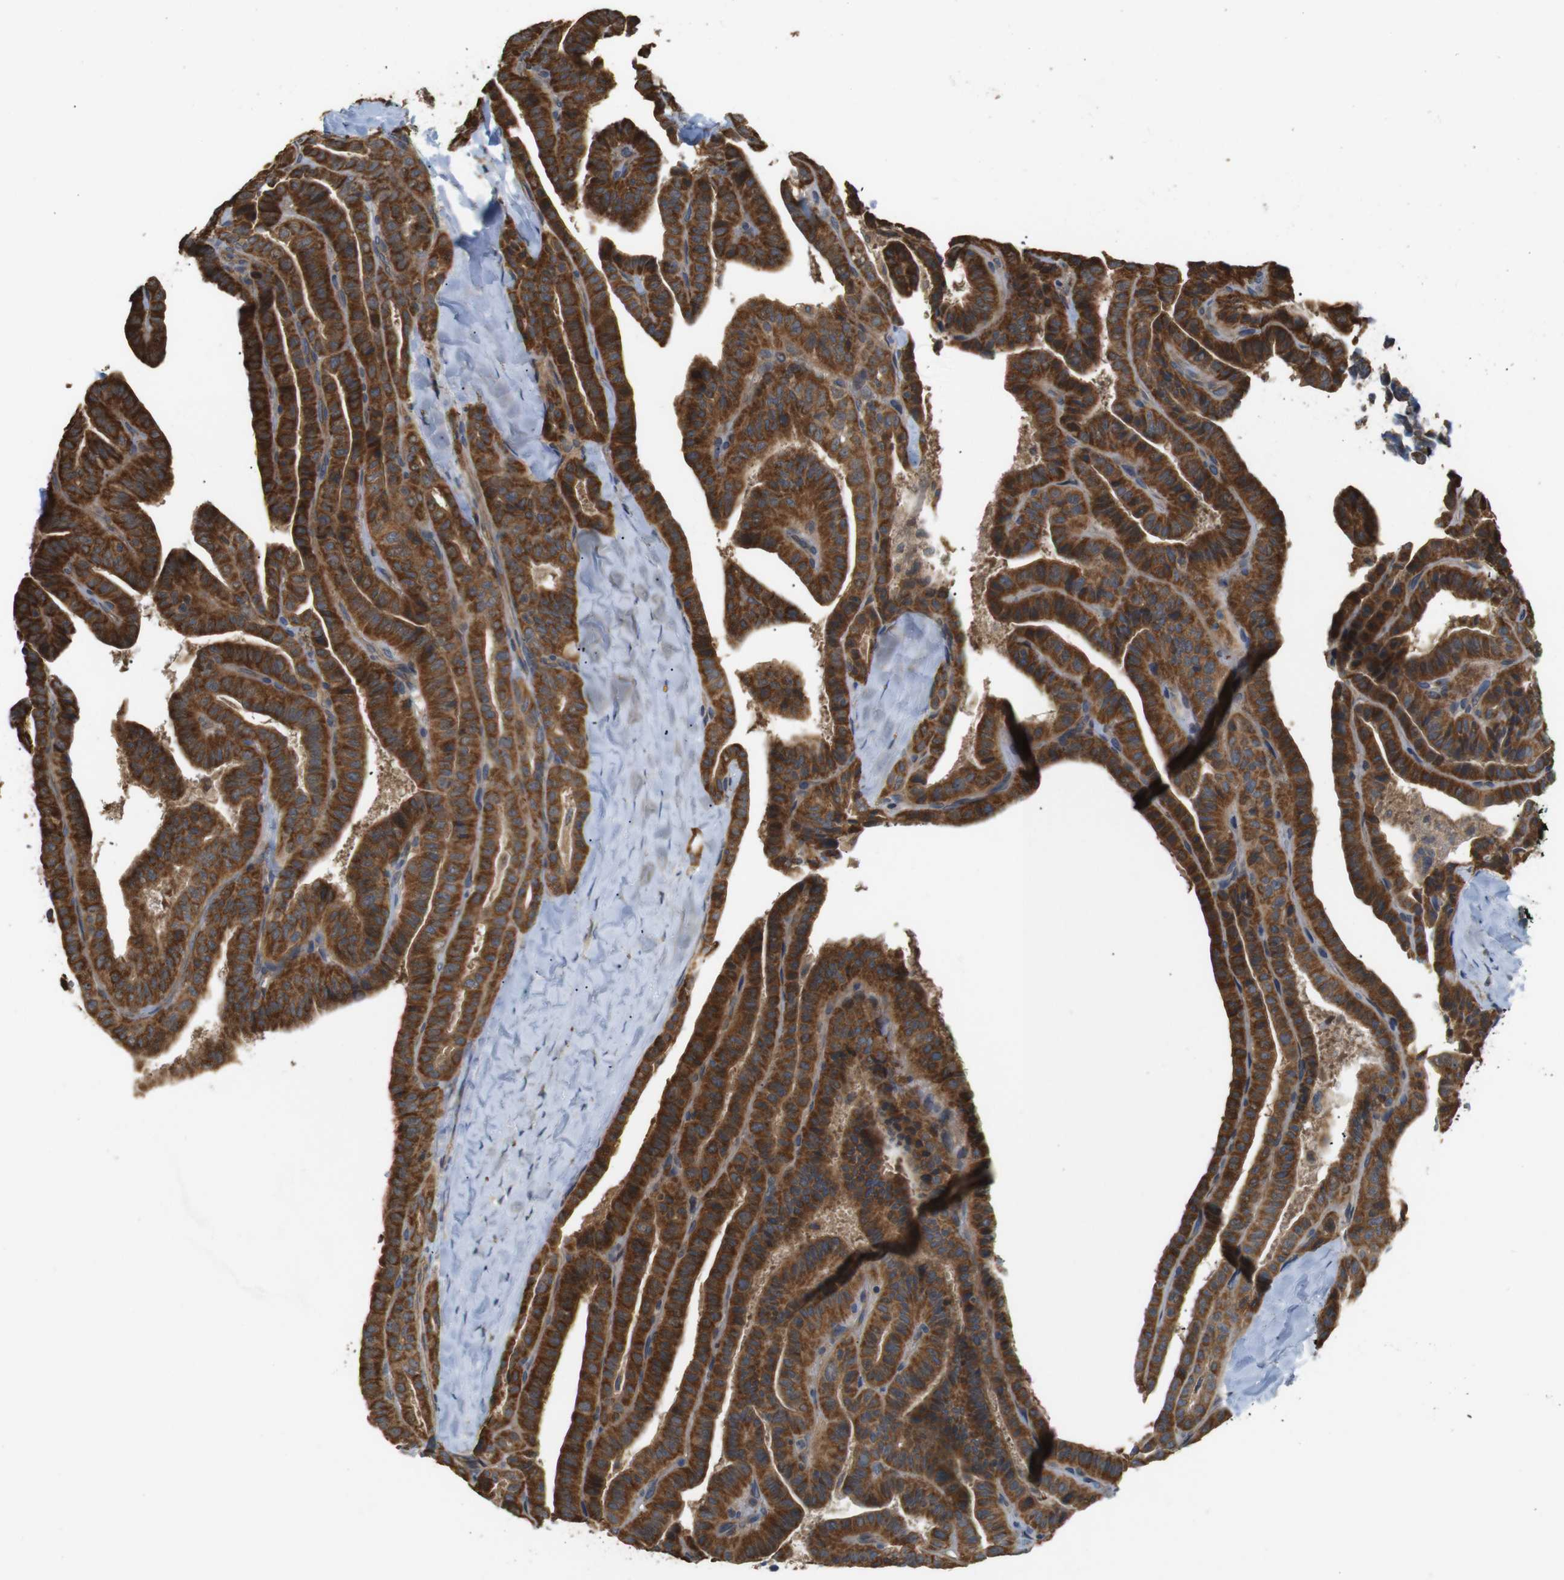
{"staining": {"intensity": "strong", "quantity": ">75%", "location": "cytoplasmic/membranous"}, "tissue": "thyroid cancer", "cell_type": "Tumor cells", "image_type": "cancer", "snomed": [{"axis": "morphology", "description": "Papillary adenocarcinoma, NOS"}, {"axis": "topography", "description": "Thyroid gland"}], "caption": "Papillary adenocarcinoma (thyroid) tissue shows strong cytoplasmic/membranous expression in approximately >75% of tumor cells The staining is performed using DAB (3,3'-diaminobenzidine) brown chromogen to label protein expression. The nuclei are counter-stained blue using hematoxylin.", "gene": "KSR1", "patient": {"sex": "male", "age": 77}}